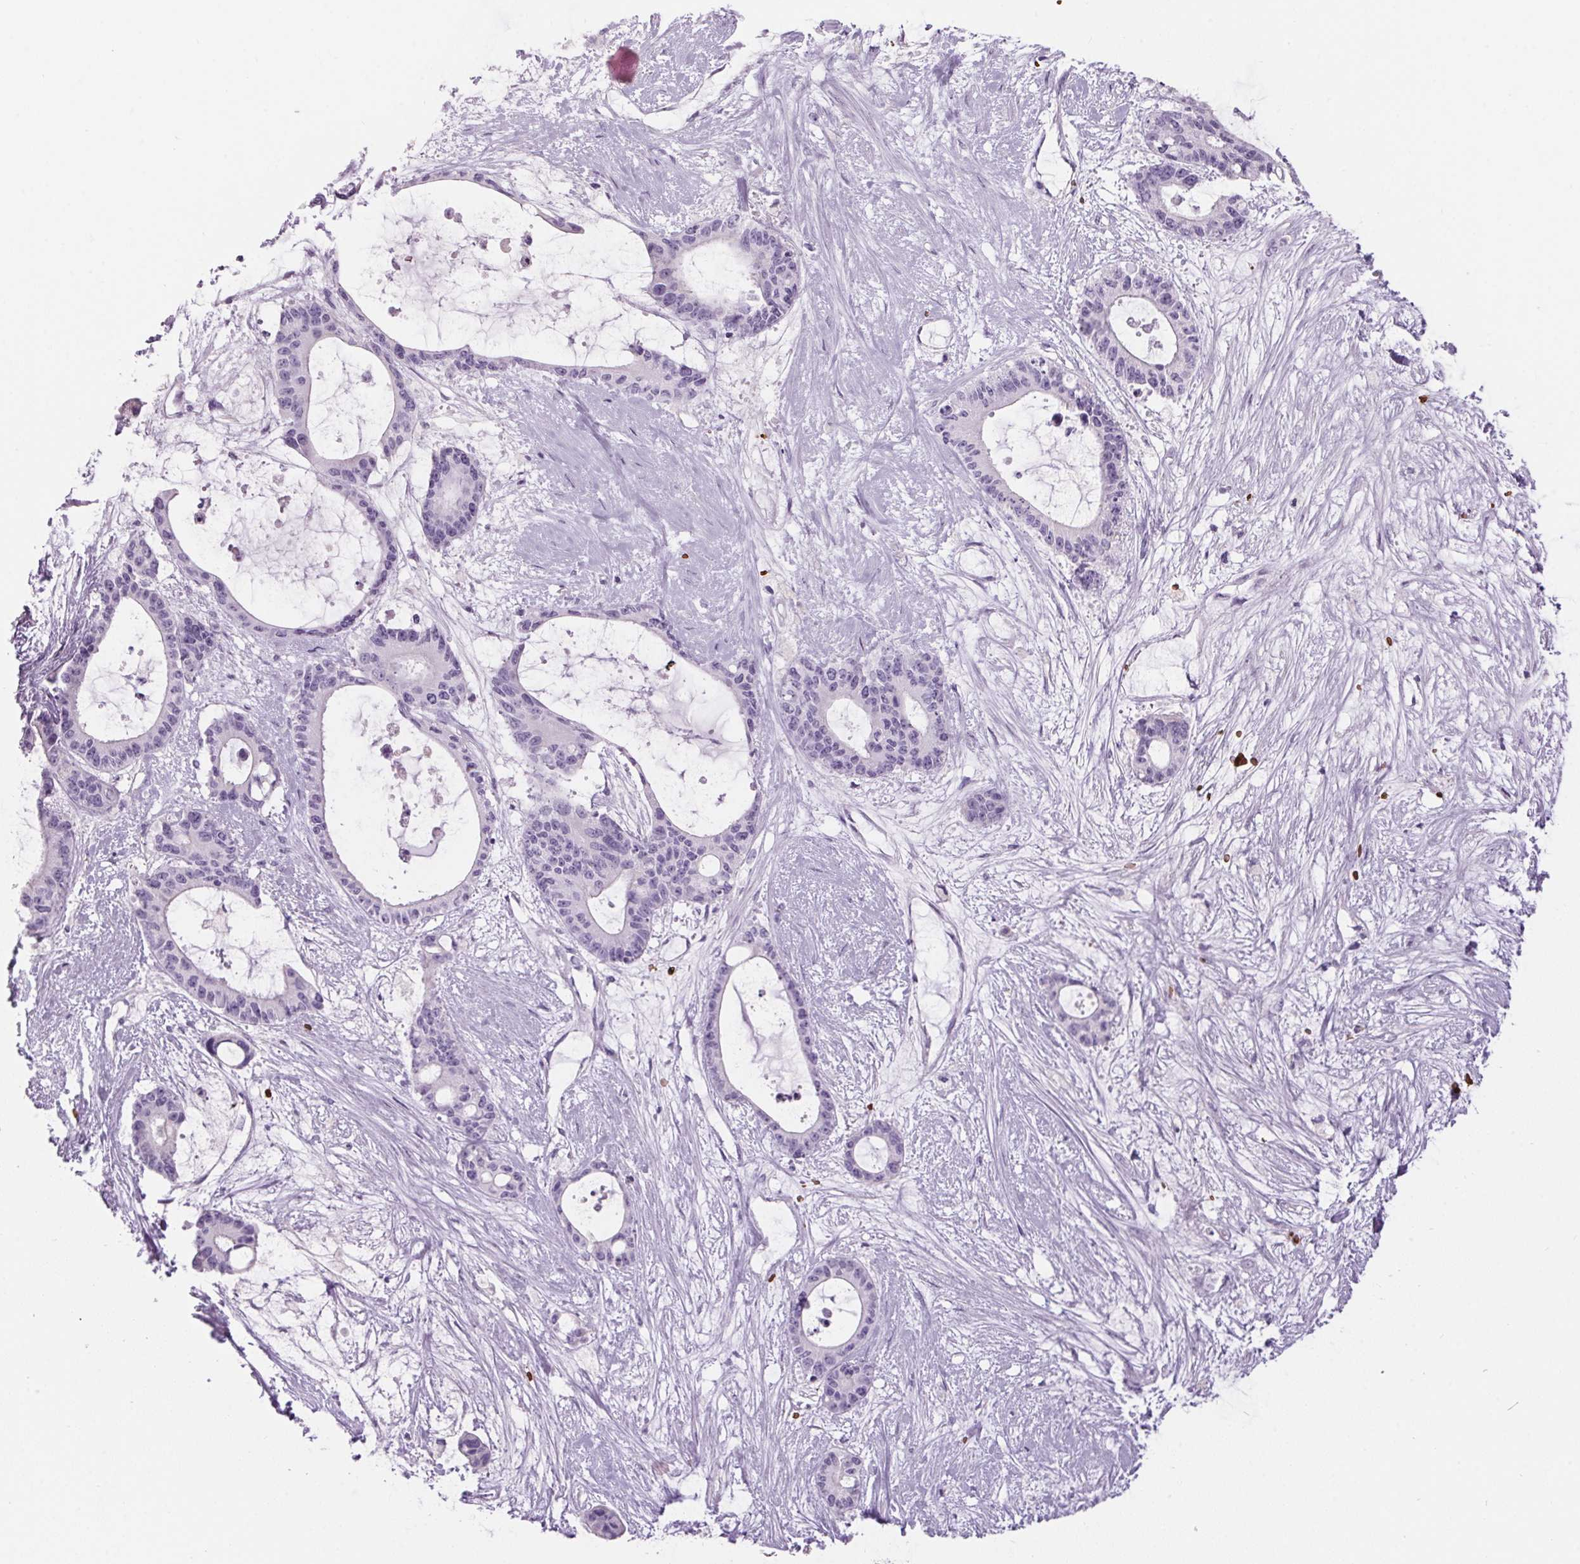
{"staining": {"intensity": "negative", "quantity": "none", "location": "none"}, "tissue": "liver cancer", "cell_type": "Tumor cells", "image_type": "cancer", "snomed": [{"axis": "morphology", "description": "Normal tissue, NOS"}, {"axis": "morphology", "description": "Cholangiocarcinoma"}, {"axis": "topography", "description": "Liver"}, {"axis": "topography", "description": "Peripheral nerve tissue"}], "caption": "This micrograph is of liver cancer stained with IHC to label a protein in brown with the nuclei are counter-stained blue. There is no positivity in tumor cells.", "gene": "HBQ1", "patient": {"sex": "female", "age": 73}}